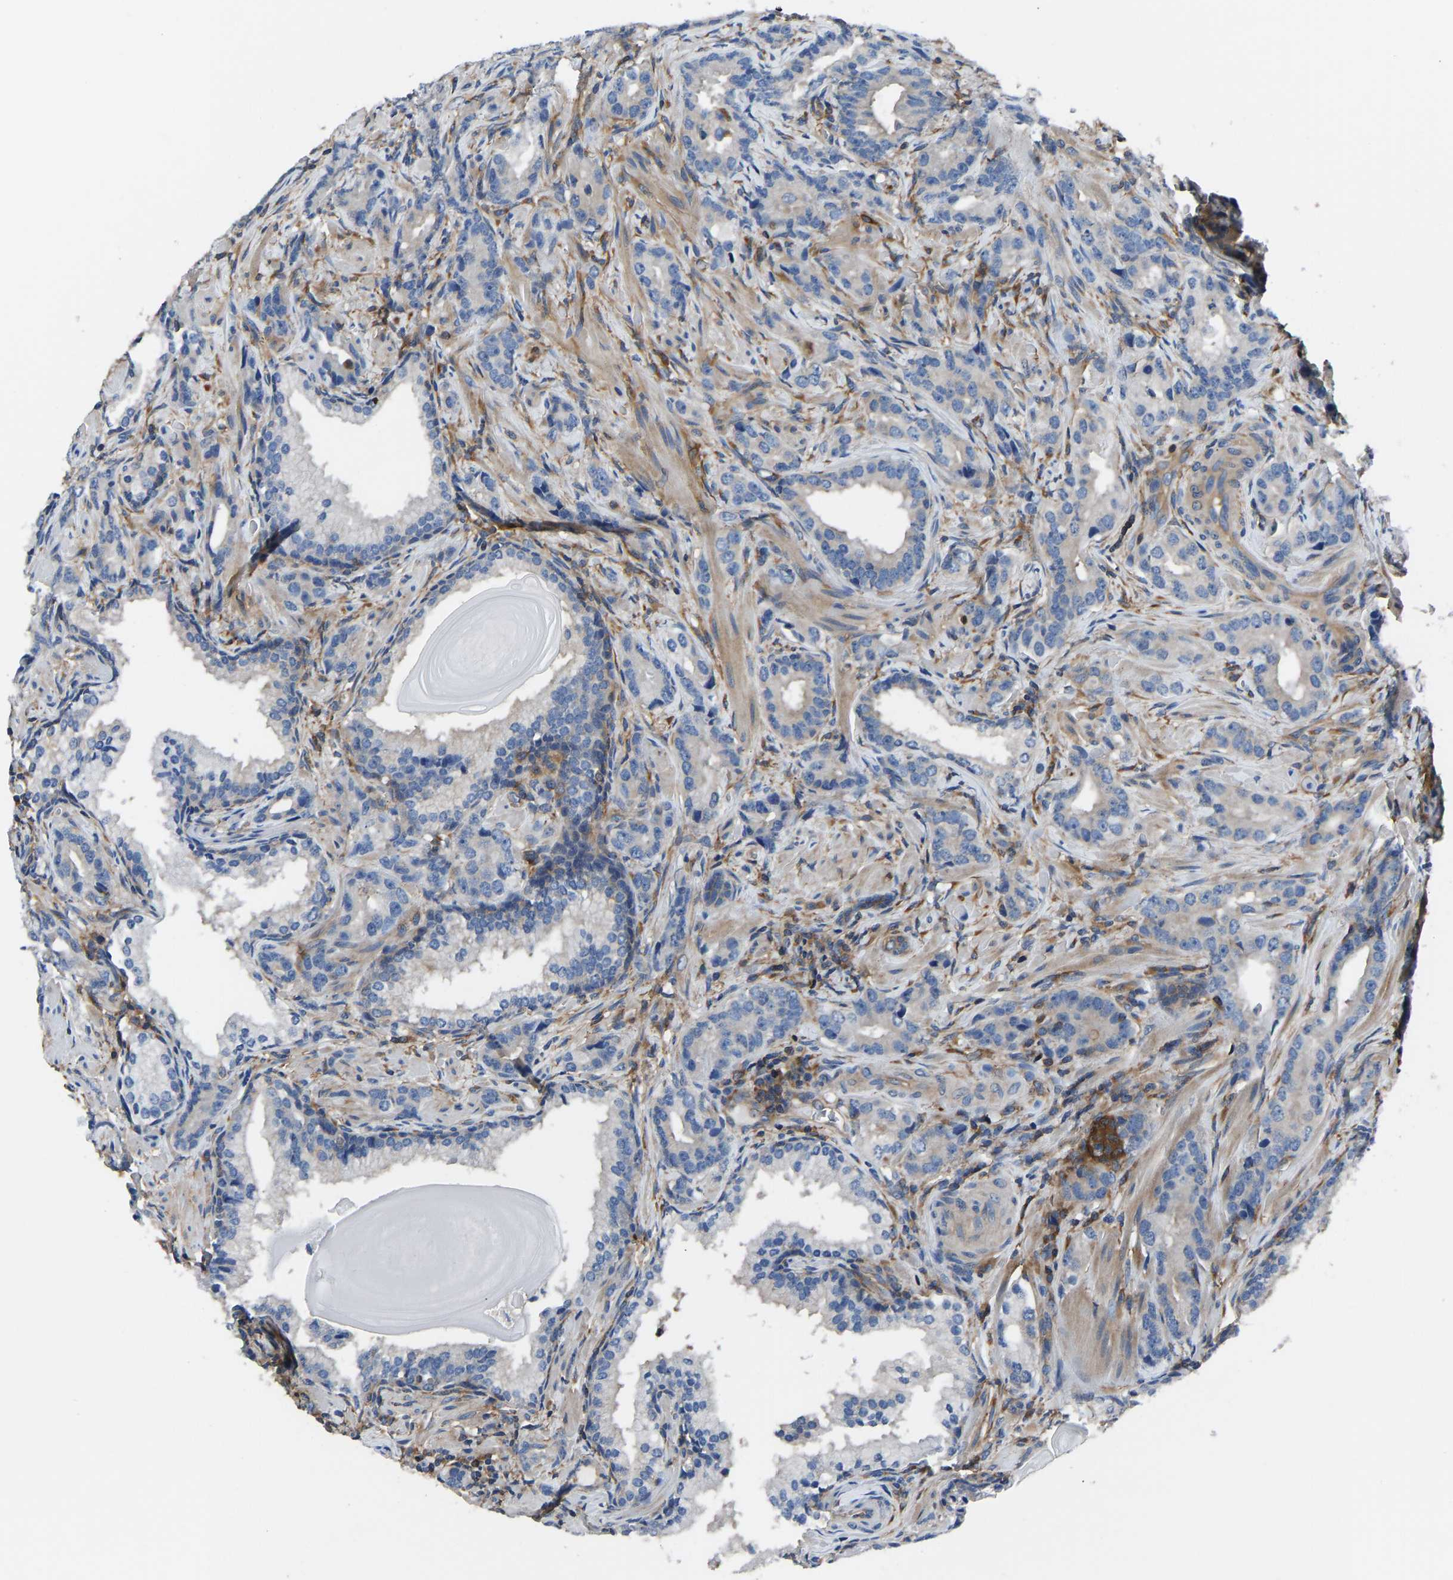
{"staining": {"intensity": "negative", "quantity": "none", "location": "none"}, "tissue": "prostate cancer", "cell_type": "Tumor cells", "image_type": "cancer", "snomed": [{"axis": "morphology", "description": "Adenocarcinoma, High grade"}, {"axis": "topography", "description": "Prostate"}], "caption": "Histopathology image shows no significant protein positivity in tumor cells of high-grade adenocarcinoma (prostate).", "gene": "PRKAR1A", "patient": {"sex": "male", "age": 63}}